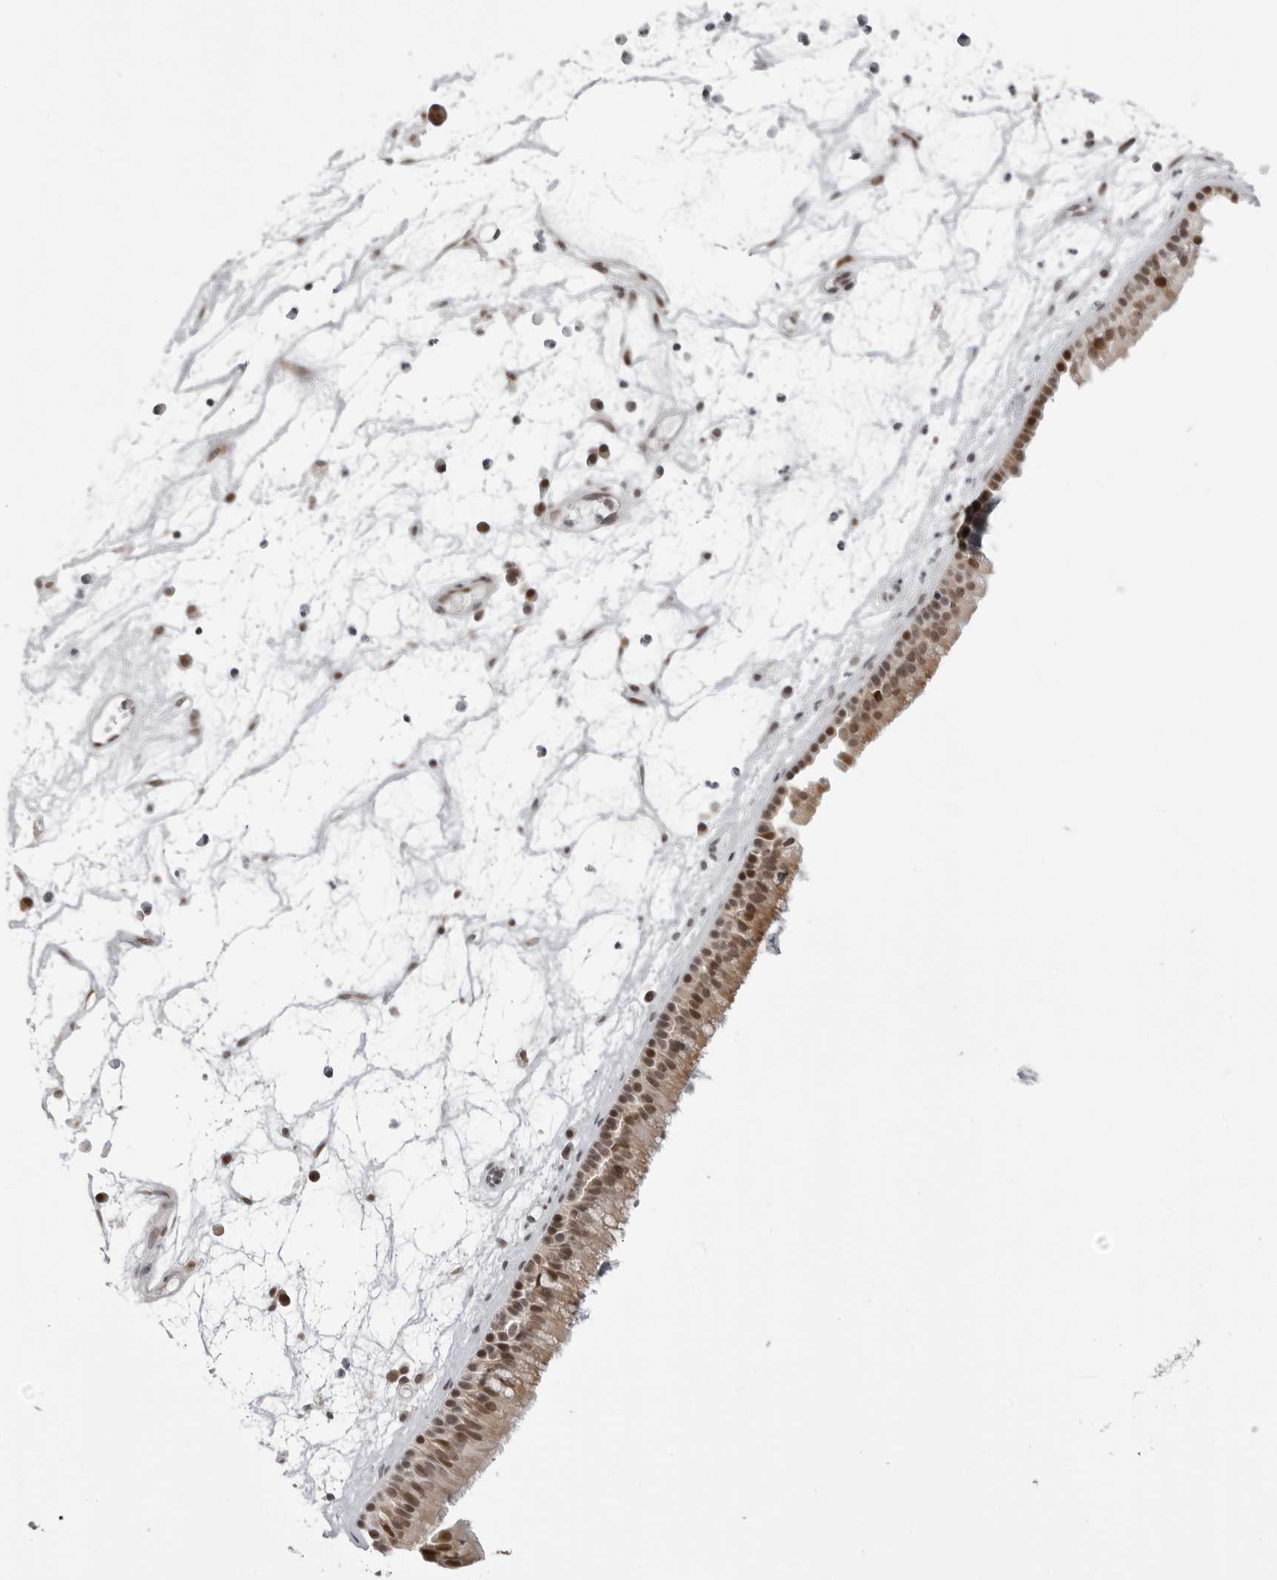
{"staining": {"intensity": "moderate", "quantity": ">75%", "location": "nuclear"}, "tissue": "nasopharynx", "cell_type": "Respiratory epithelial cells", "image_type": "normal", "snomed": [{"axis": "morphology", "description": "Normal tissue, NOS"}, {"axis": "morphology", "description": "Inflammation, NOS"}, {"axis": "morphology", "description": "Malignant melanoma, Metastatic site"}, {"axis": "topography", "description": "Nasopharynx"}], "caption": "Protein staining by immunohistochemistry exhibits moderate nuclear positivity in about >75% of respiratory epithelial cells in benign nasopharynx.", "gene": "PHF3", "patient": {"sex": "male", "age": 70}}